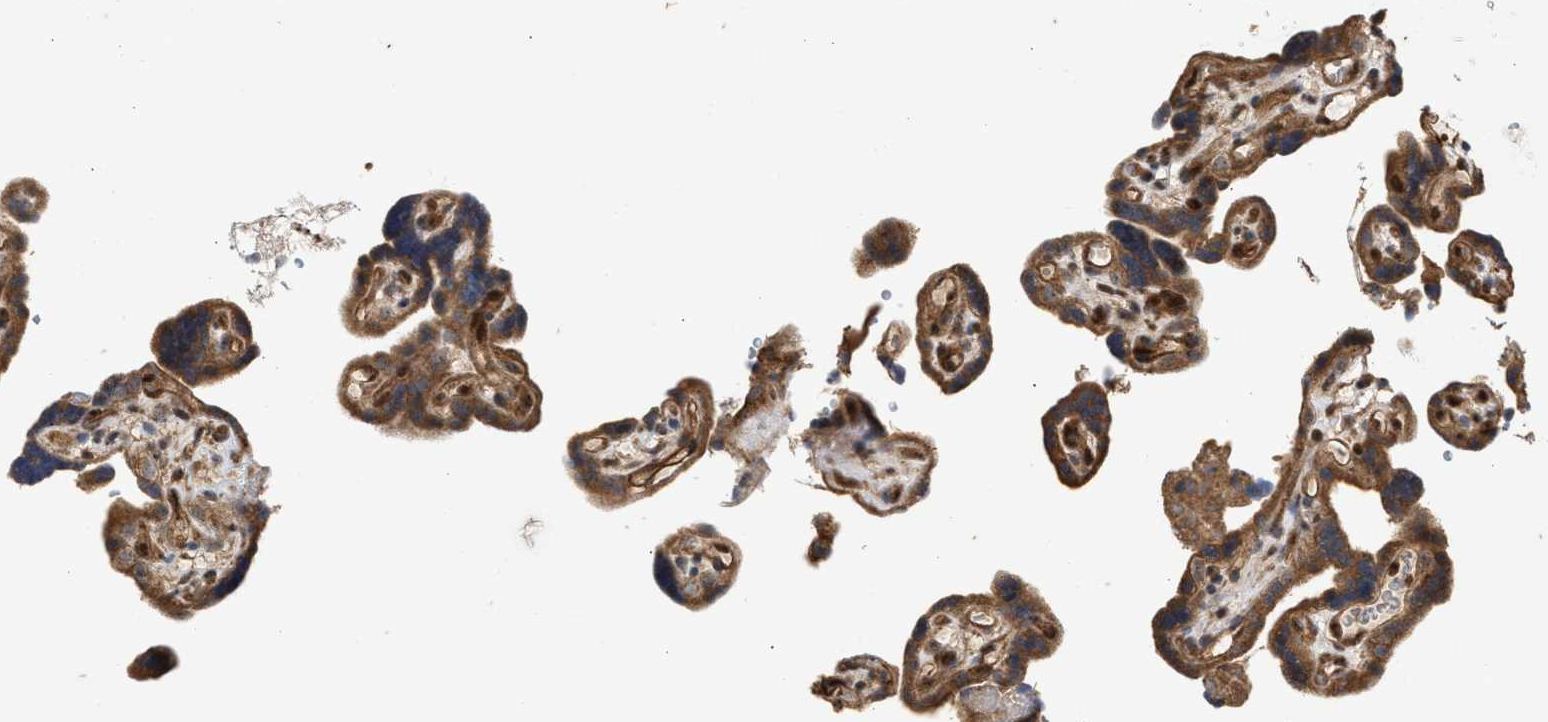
{"staining": {"intensity": "moderate", "quantity": ">75%", "location": "cytoplasmic/membranous"}, "tissue": "placenta", "cell_type": "Trophoblastic cells", "image_type": "normal", "snomed": [{"axis": "morphology", "description": "Normal tissue, NOS"}, {"axis": "topography", "description": "Placenta"}], "caption": "Trophoblastic cells demonstrate medium levels of moderate cytoplasmic/membranous expression in about >75% of cells in normal human placenta. (DAB = brown stain, brightfield microscopy at high magnification).", "gene": "CFLAR", "patient": {"sex": "female", "age": 30}}